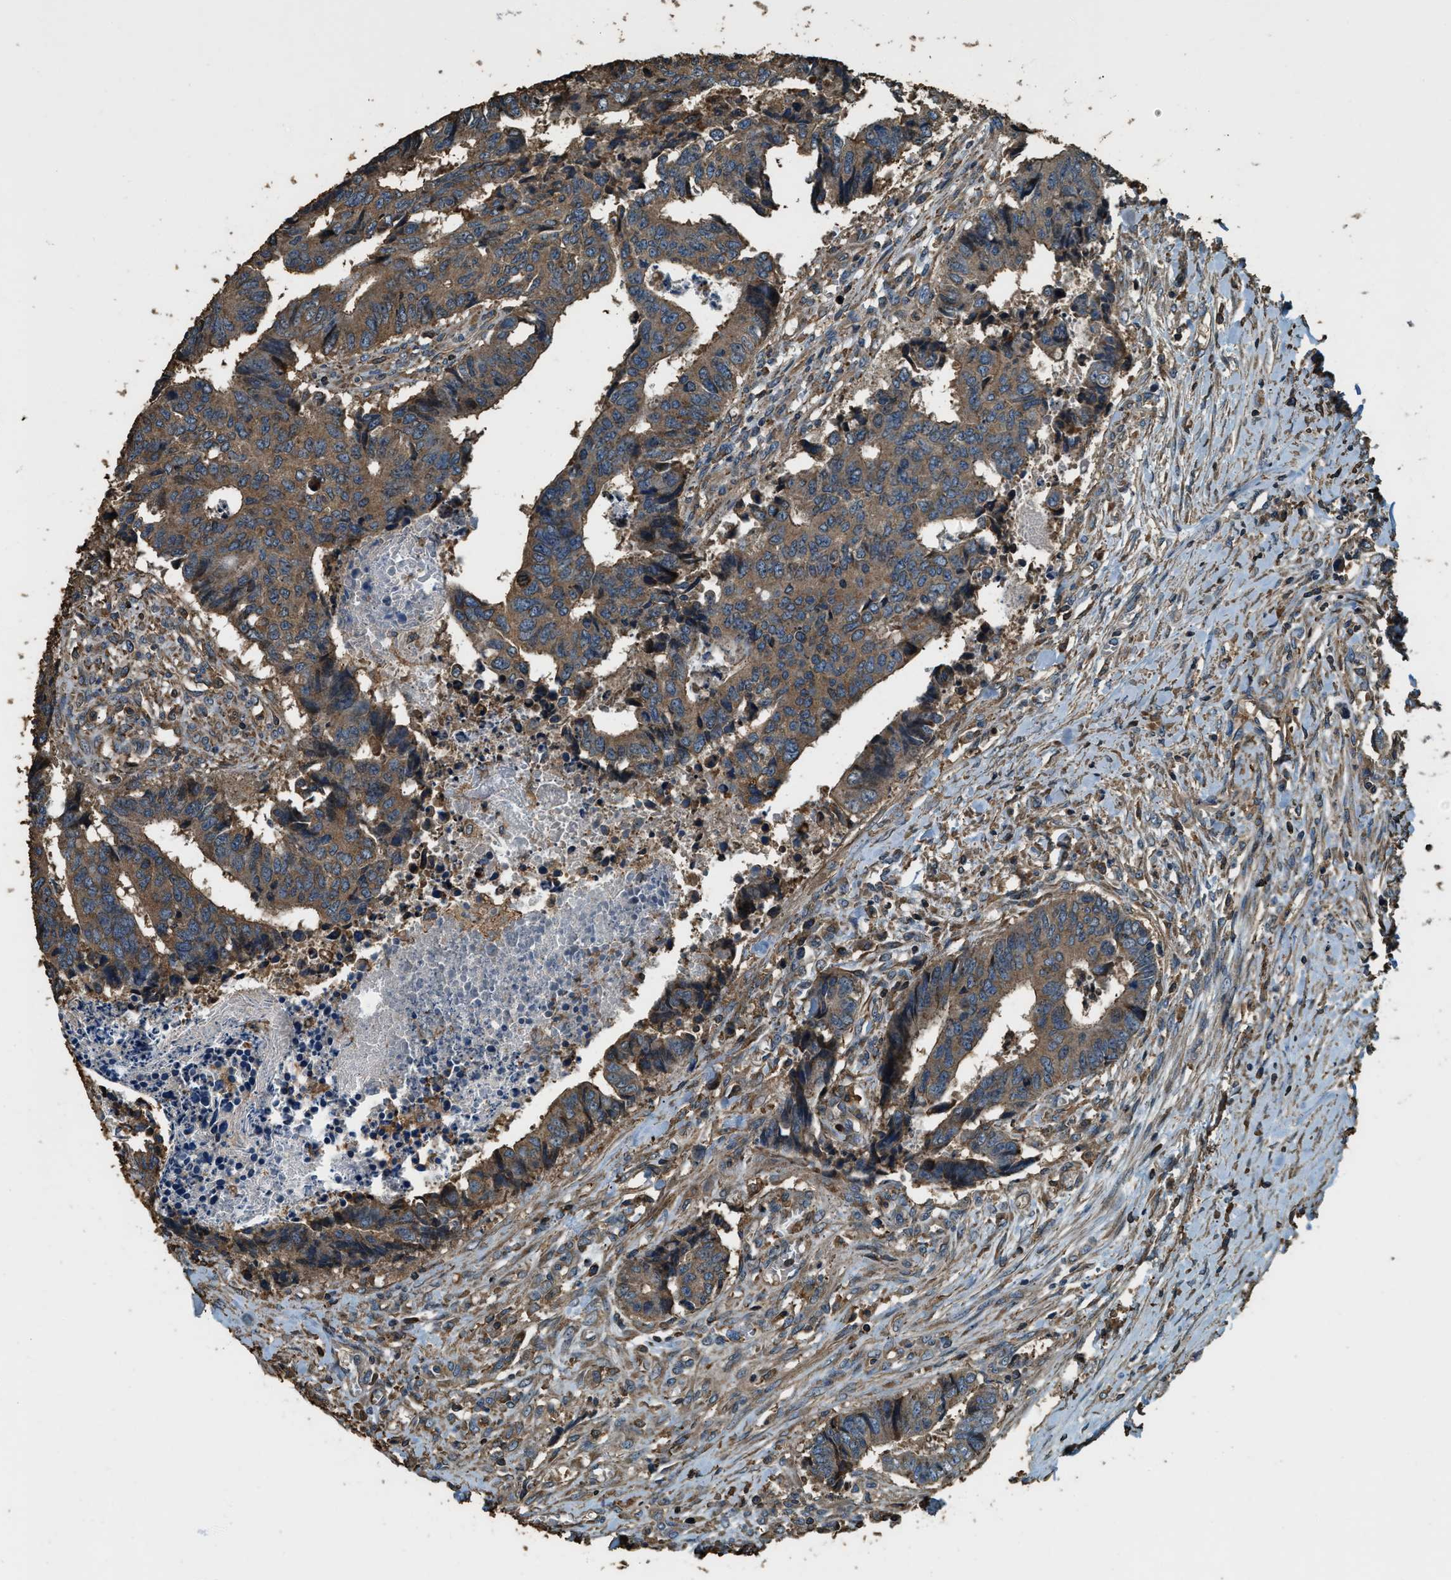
{"staining": {"intensity": "moderate", "quantity": ">75%", "location": "cytoplasmic/membranous"}, "tissue": "colorectal cancer", "cell_type": "Tumor cells", "image_type": "cancer", "snomed": [{"axis": "morphology", "description": "Adenocarcinoma, NOS"}, {"axis": "topography", "description": "Rectum"}], "caption": "Immunohistochemical staining of human colorectal cancer shows moderate cytoplasmic/membranous protein expression in approximately >75% of tumor cells.", "gene": "ERGIC1", "patient": {"sex": "male", "age": 84}}